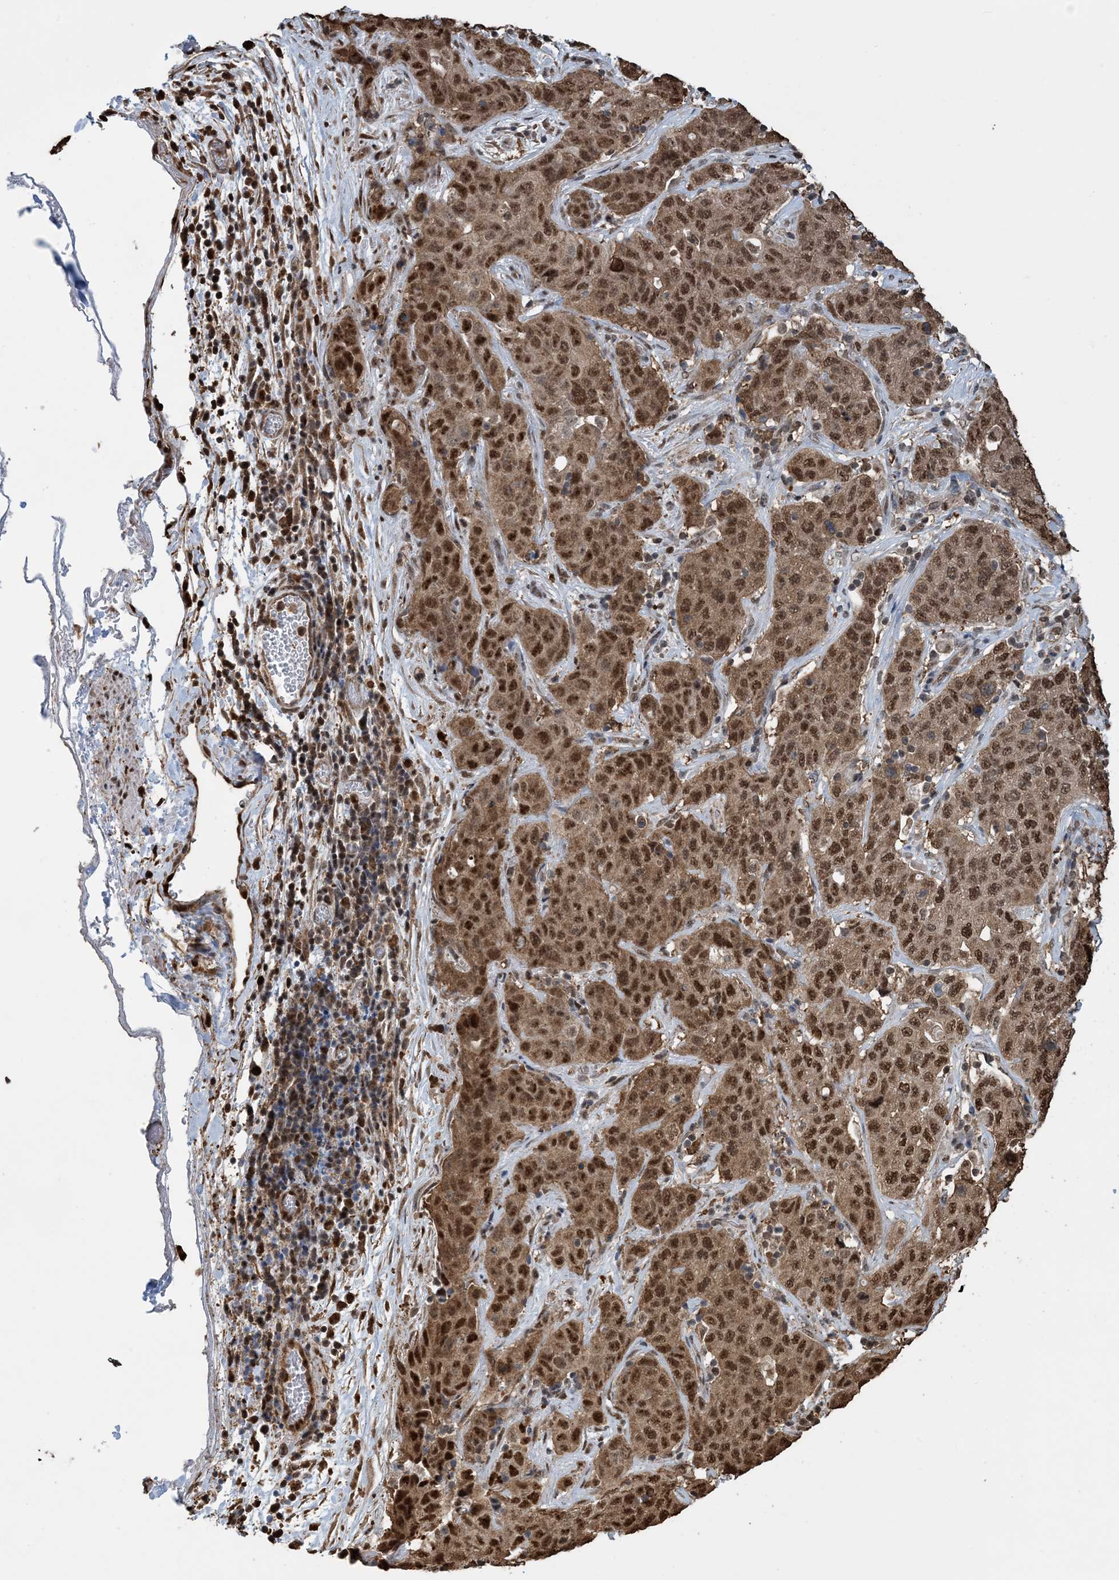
{"staining": {"intensity": "strong", "quantity": ">75%", "location": "cytoplasmic/membranous,nuclear"}, "tissue": "stomach cancer", "cell_type": "Tumor cells", "image_type": "cancer", "snomed": [{"axis": "morphology", "description": "Normal tissue, NOS"}, {"axis": "morphology", "description": "Adenocarcinoma, NOS"}, {"axis": "topography", "description": "Lymph node"}, {"axis": "topography", "description": "Stomach"}], "caption": "A micrograph of stomach cancer stained for a protein demonstrates strong cytoplasmic/membranous and nuclear brown staining in tumor cells.", "gene": "HSPA1A", "patient": {"sex": "male", "age": 48}}